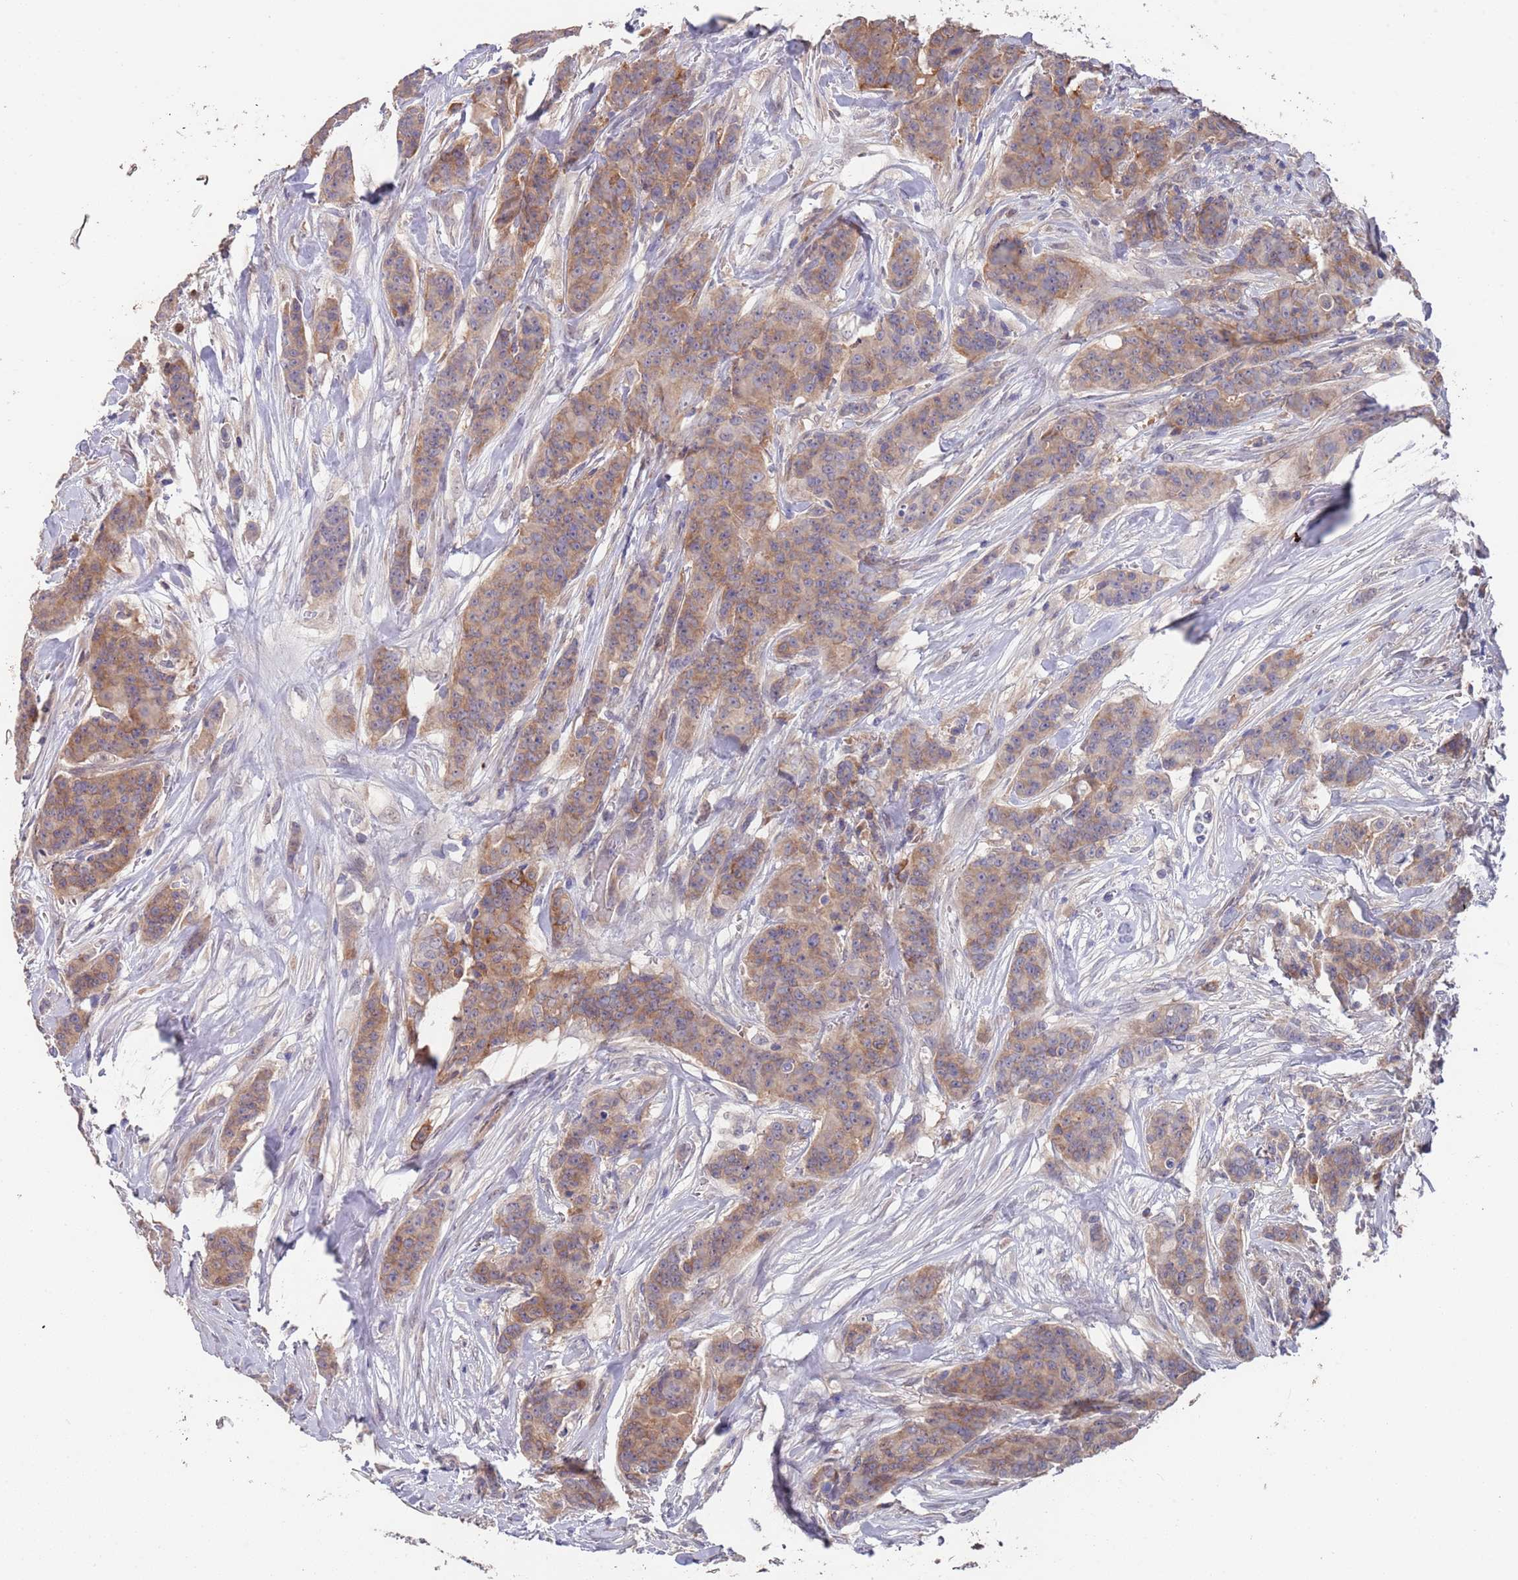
{"staining": {"intensity": "weak", "quantity": ">75%", "location": "cytoplasmic/membranous"}, "tissue": "breast cancer", "cell_type": "Tumor cells", "image_type": "cancer", "snomed": [{"axis": "morphology", "description": "Duct carcinoma"}, {"axis": "topography", "description": "Breast"}], "caption": "A low amount of weak cytoplasmic/membranous expression is identified in about >75% of tumor cells in breast cancer (intraductal carcinoma) tissue.", "gene": "ANK2", "patient": {"sex": "female", "age": 40}}